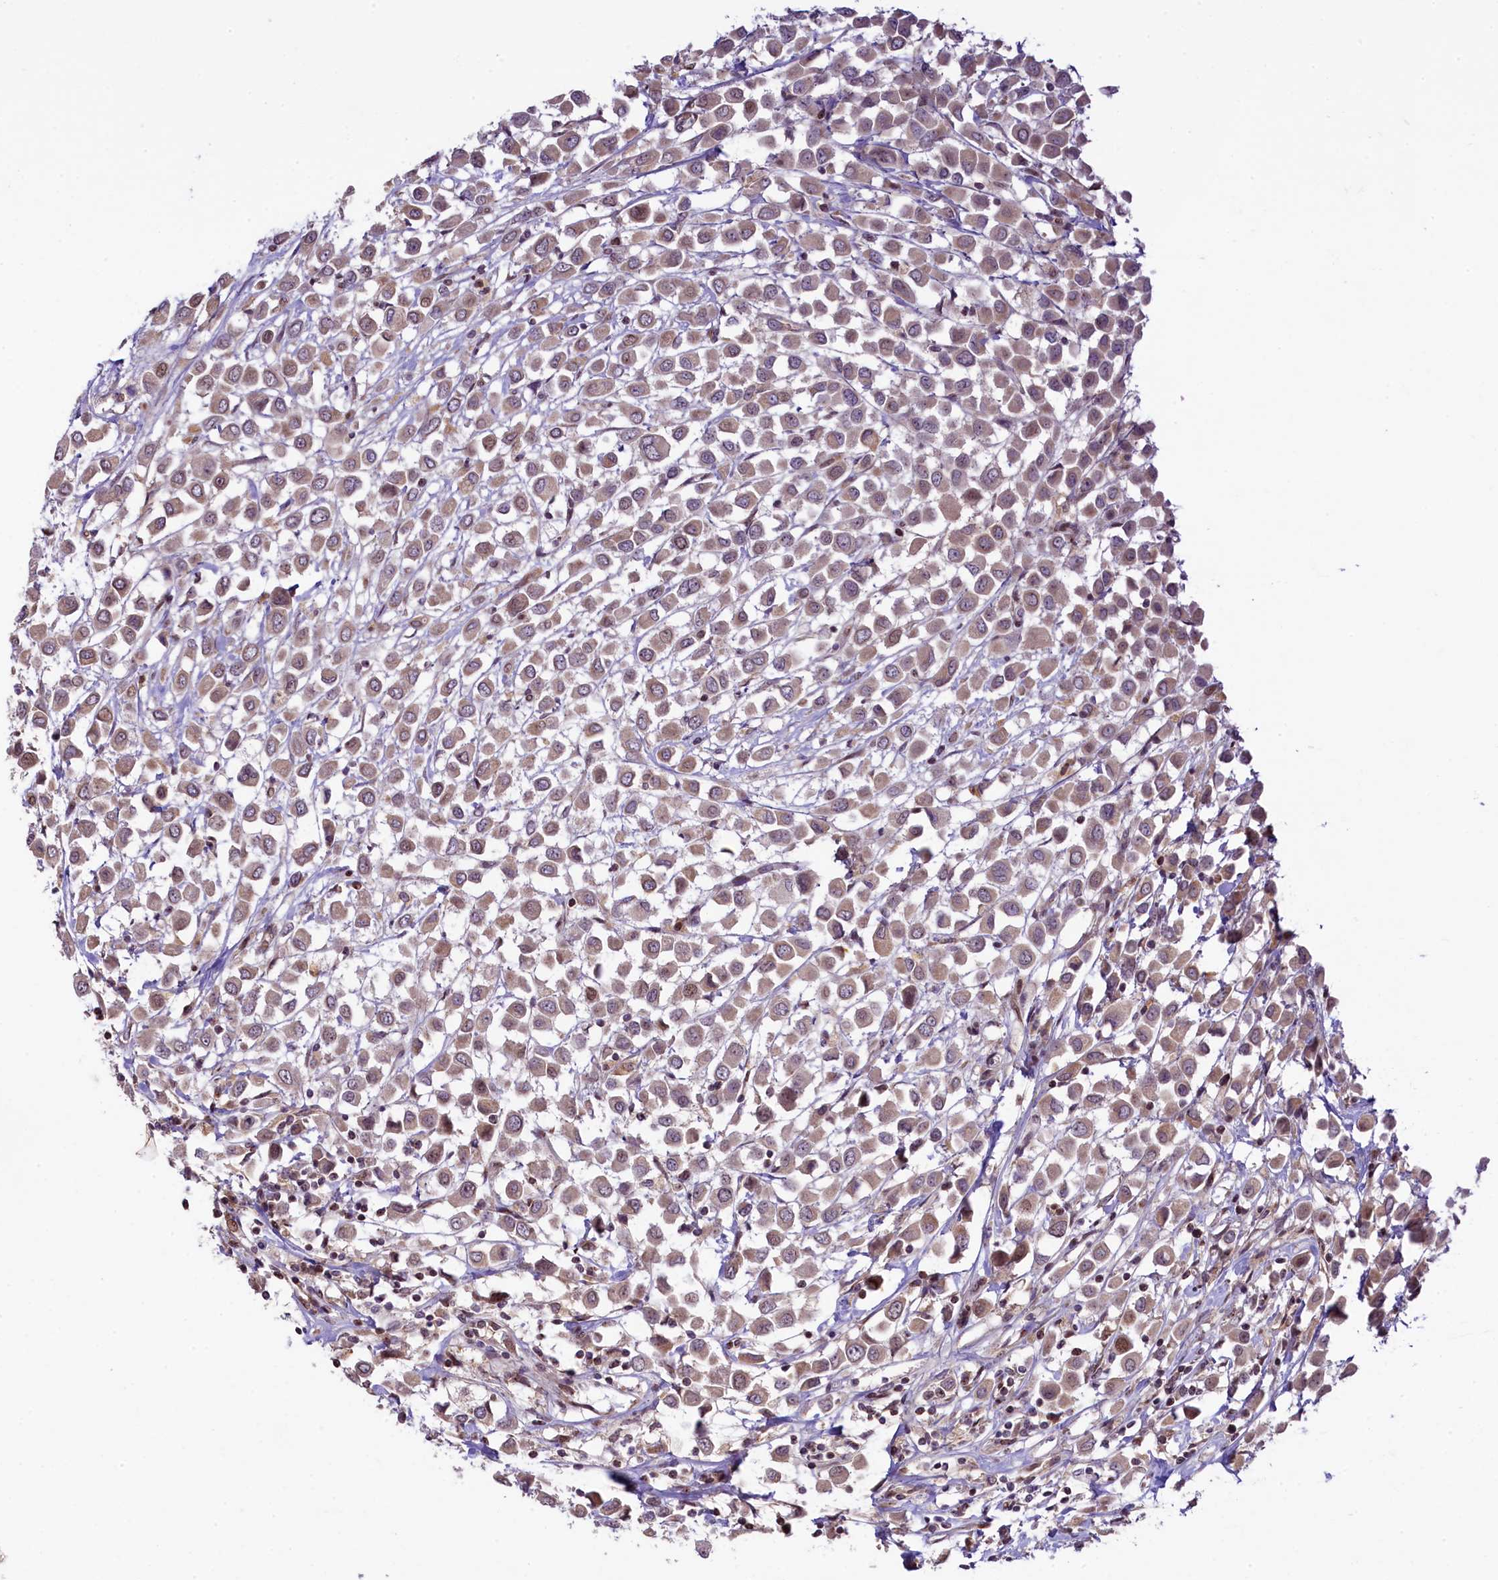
{"staining": {"intensity": "weak", "quantity": ">75%", "location": "cytoplasmic/membranous"}, "tissue": "breast cancer", "cell_type": "Tumor cells", "image_type": "cancer", "snomed": [{"axis": "morphology", "description": "Duct carcinoma"}, {"axis": "topography", "description": "Breast"}], "caption": "This is a histology image of IHC staining of breast cancer (intraductal carcinoma), which shows weak staining in the cytoplasmic/membranous of tumor cells.", "gene": "RBBP8", "patient": {"sex": "female", "age": 61}}